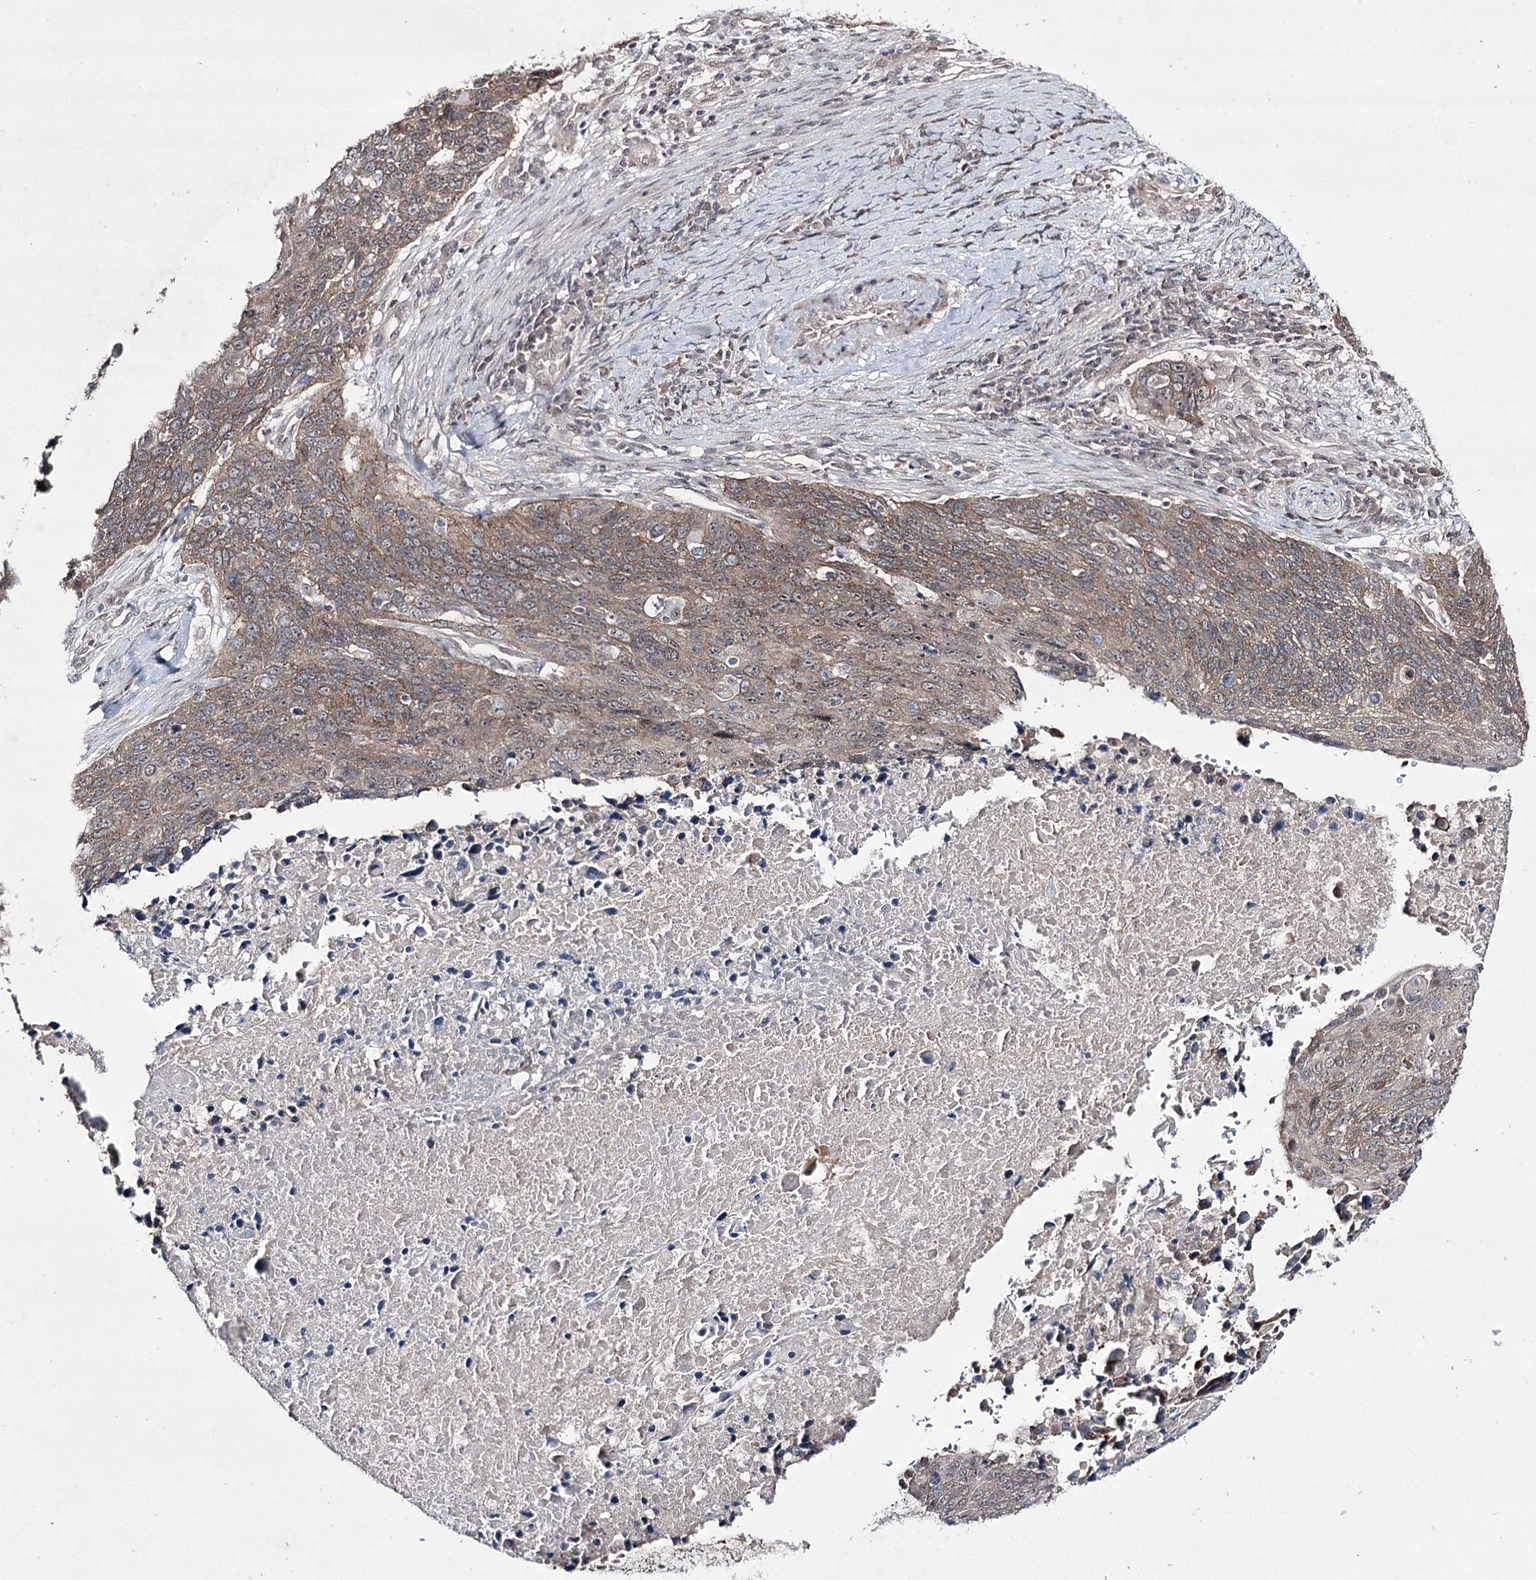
{"staining": {"intensity": "moderate", "quantity": ">75%", "location": "cytoplasmic/membranous"}, "tissue": "lung cancer", "cell_type": "Tumor cells", "image_type": "cancer", "snomed": [{"axis": "morphology", "description": "Normal tissue, NOS"}, {"axis": "morphology", "description": "Squamous cell carcinoma, NOS"}, {"axis": "topography", "description": "Lymph node"}, {"axis": "topography", "description": "Lung"}], "caption": "Lung cancer (squamous cell carcinoma) stained for a protein (brown) demonstrates moderate cytoplasmic/membranous positive staining in approximately >75% of tumor cells.", "gene": "HOXC11", "patient": {"sex": "male", "age": 66}}